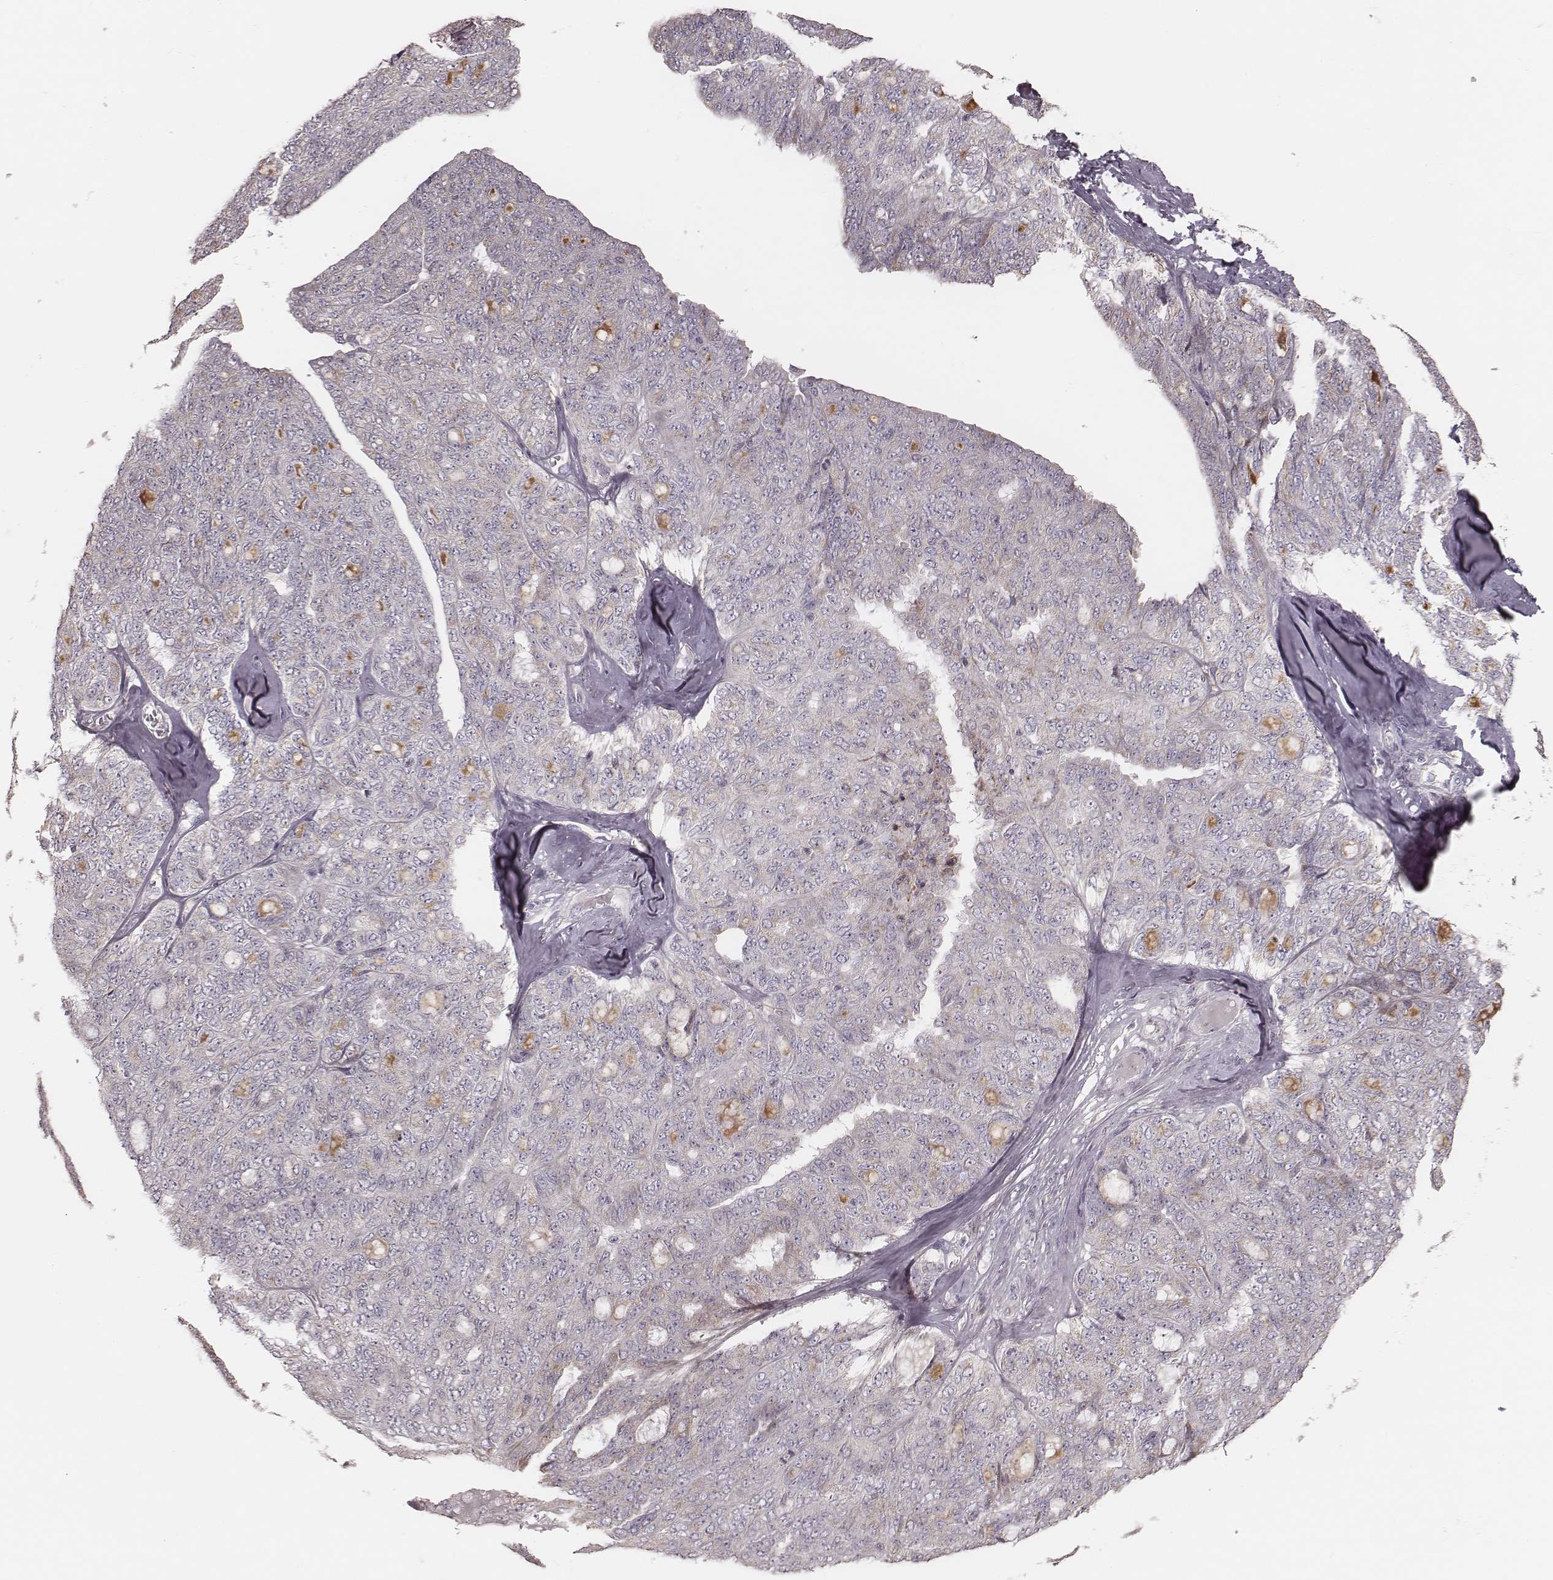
{"staining": {"intensity": "weak", "quantity": "<25%", "location": "cytoplasmic/membranous"}, "tissue": "ovarian cancer", "cell_type": "Tumor cells", "image_type": "cancer", "snomed": [{"axis": "morphology", "description": "Cystadenocarcinoma, serous, NOS"}, {"axis": "topography", "description": "Ovary"}], "caption": "Immunohistochemistry (IHC) histopathology image of neoplastic tissue: human serous cystadenocarcinoma (ovarian) stained with DAB (3,3'-diaminobenzidine) shows no significant protein expression in tumor cells.", "gene": "KIF5C", "patient": {"sex": "female", "age": 71}}